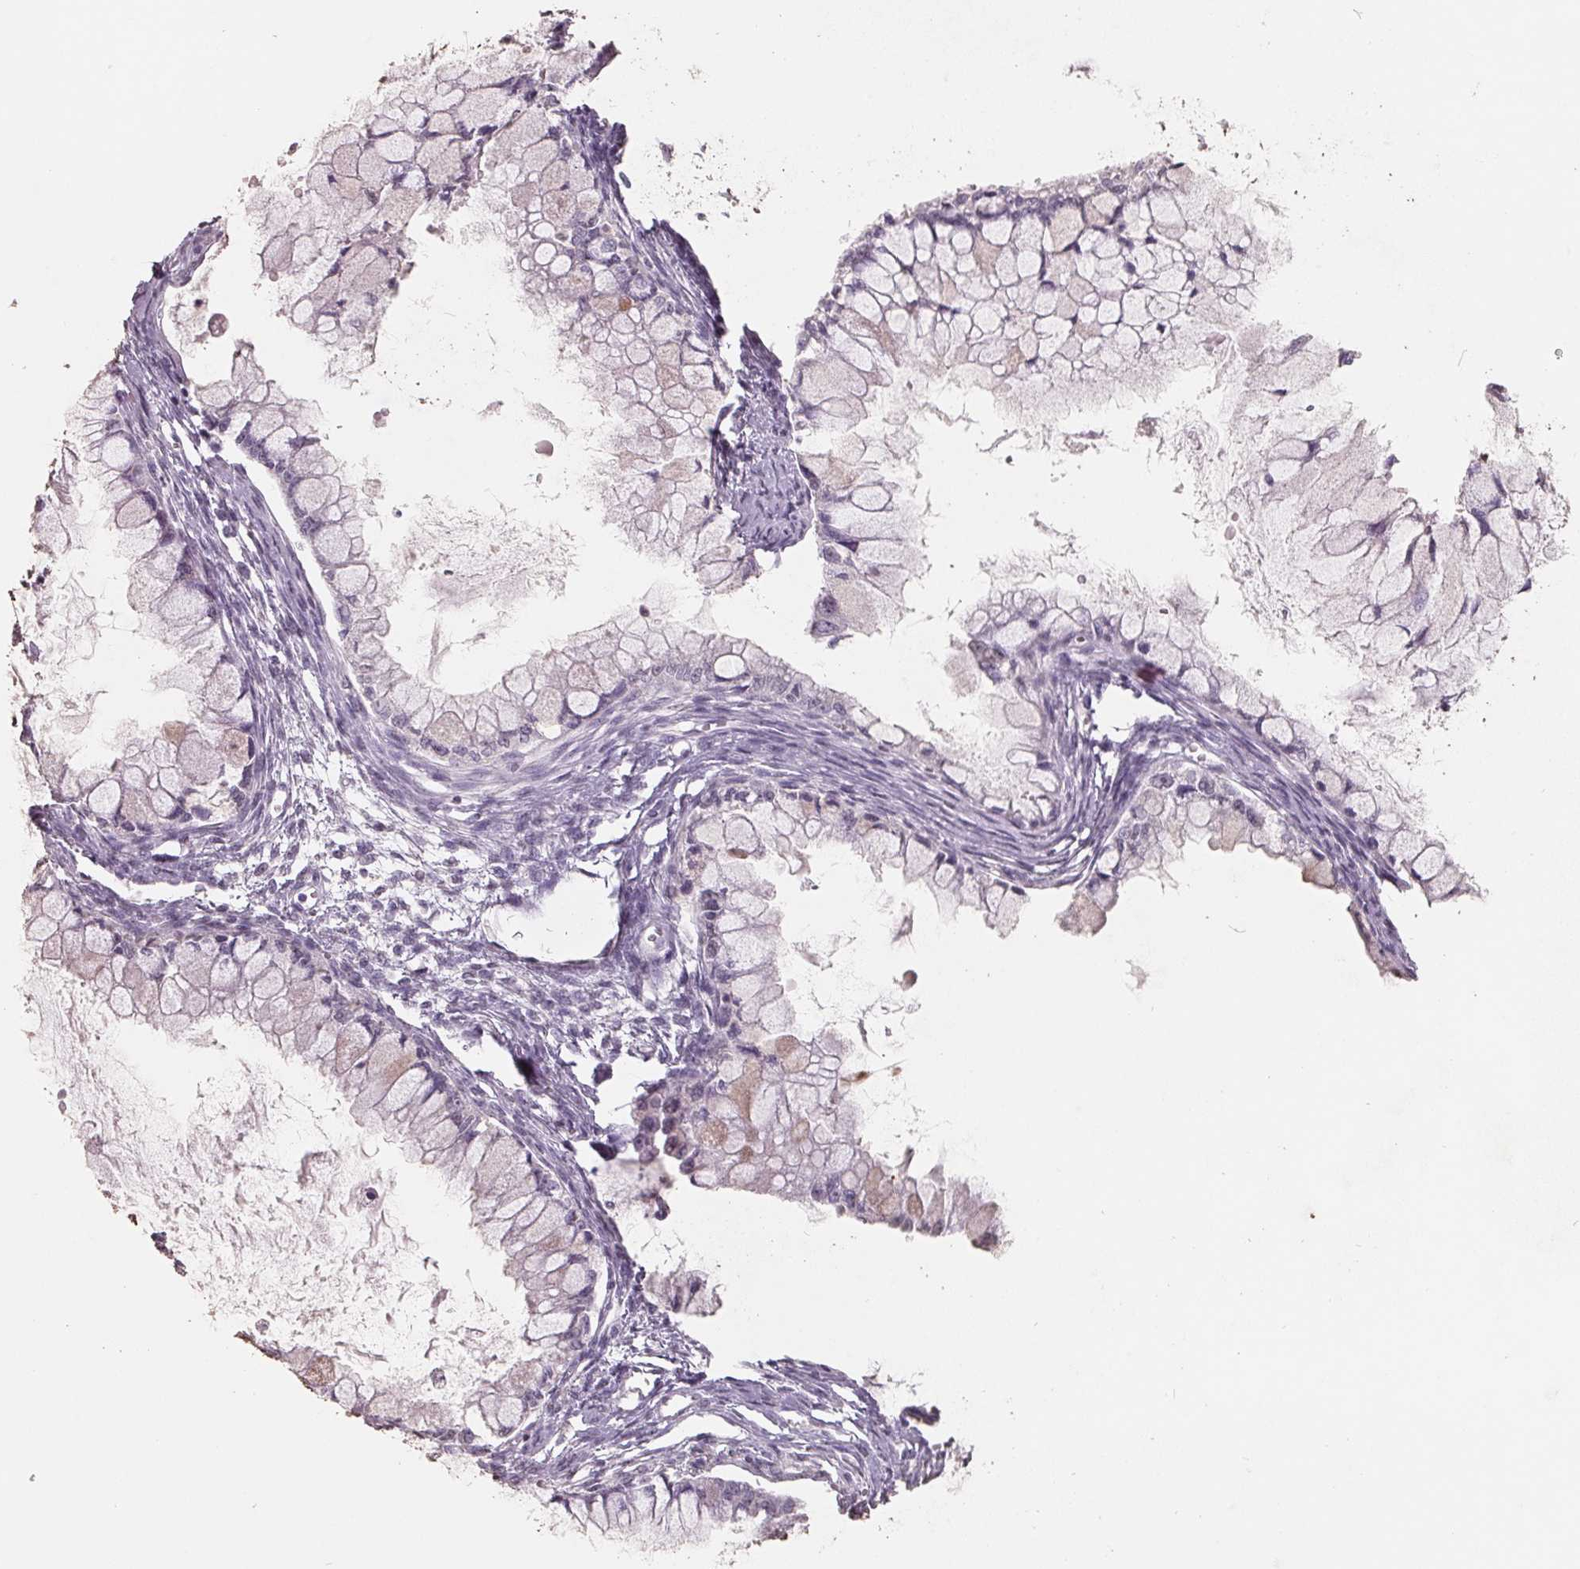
{"staining": {"intensity": "weak", "quantity": "<25%", "location": "cytoplasmic/membranous"}, "tissue": "ovarian cancer", "cell_type": "Tumor cells", "image_type": "cancer", "snomed": [{"axis": "morphology", "description": "Cystadenocarcinoma, mucinous, NOS"}, {"axis": "topography", "description": "Ovary"}], "caption": "Mucinous cystadenocarcinoma (ovarian) was stained to show a protein in brown. There is no significant positivity in tumor cells.", "gene": "FTCD", "patient": {"sex": "female", "age": 34}}